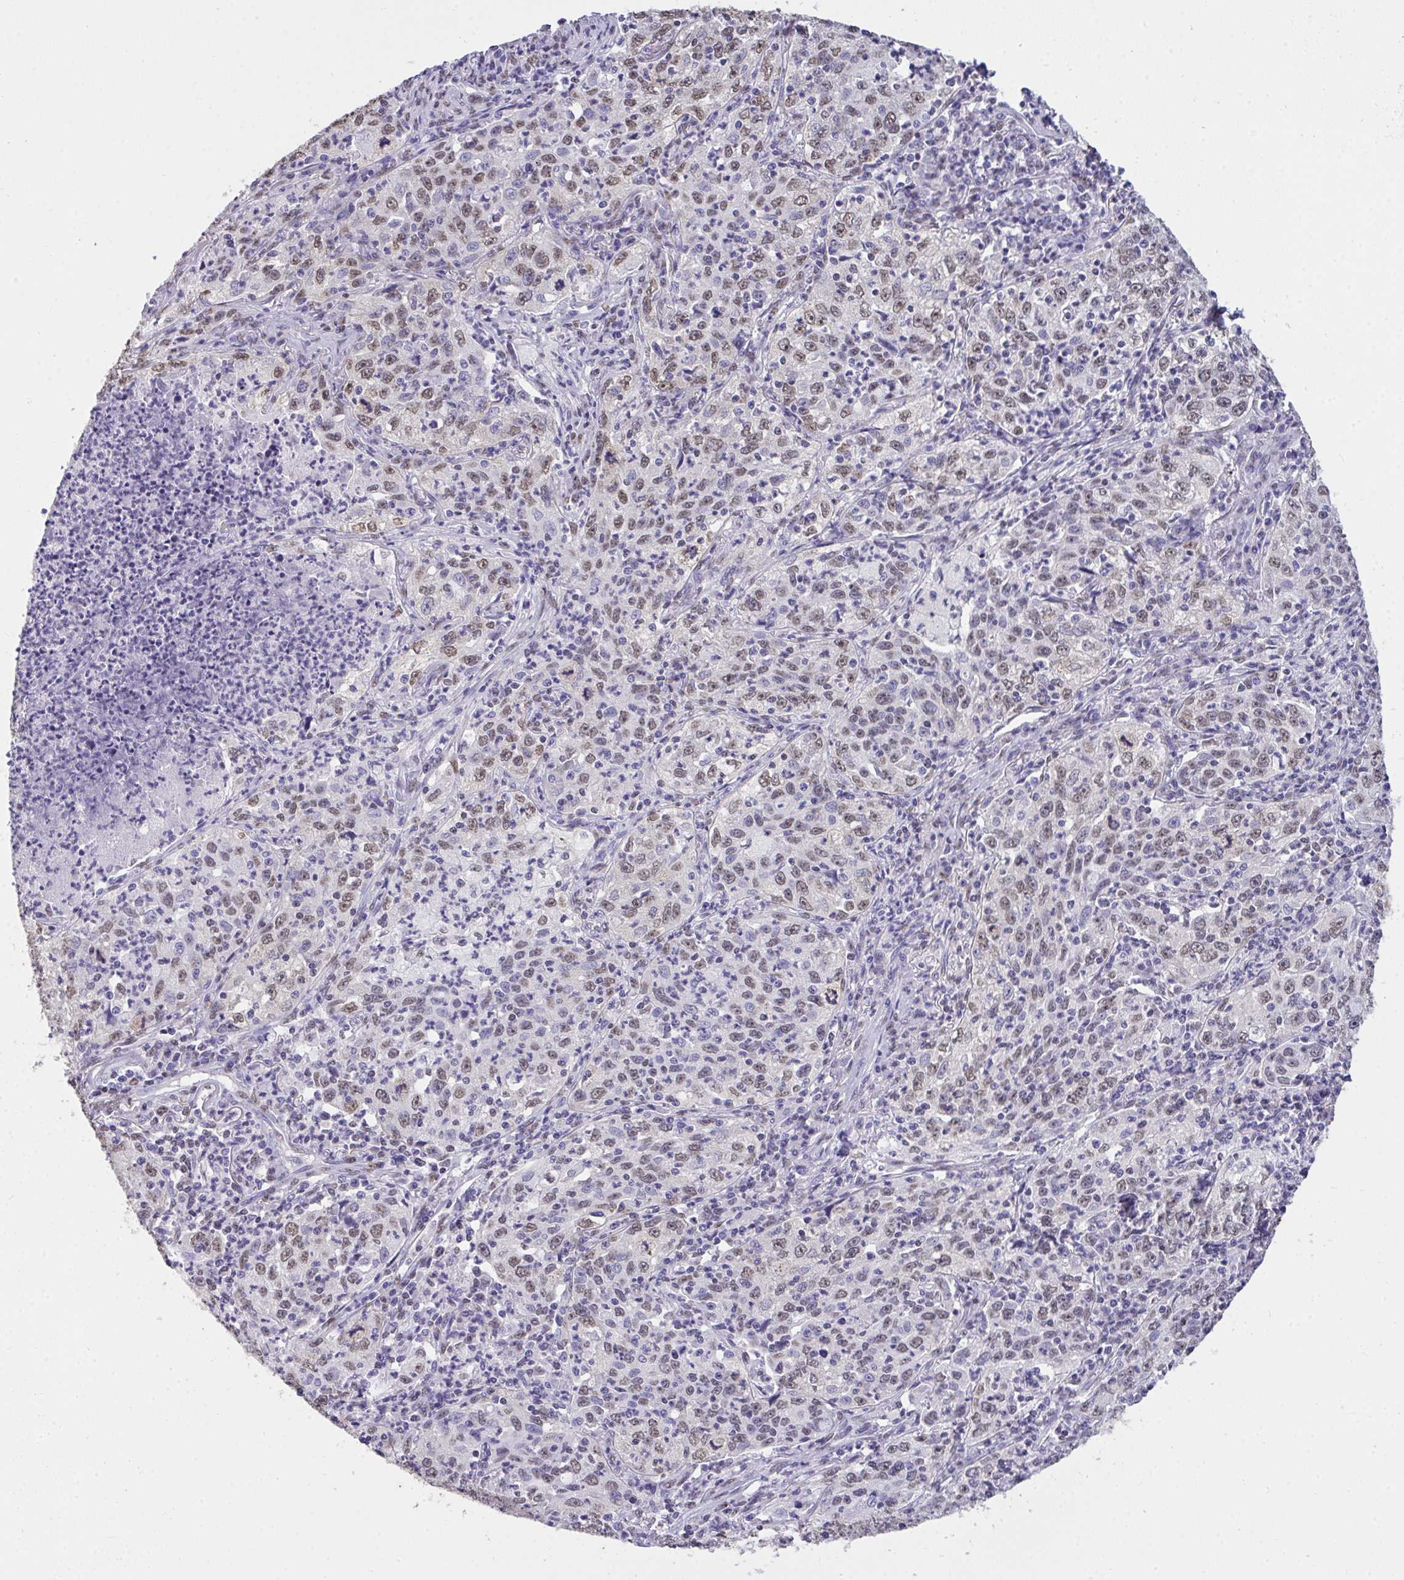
{"staining": {"intensity": "weak", "quantity": "25%-75%", "location": "nuclear"}, "tissue": "lung cancer", "cell_type": "Tumor cells", "image_type": "cancer", "snomed": [{"axis": "morphology", "description": "Squamous cell carcinoma, NOS"}, {"axis": "topography", "description": "Lung"}], "caption": "About 25%-75% of tumor cells in human lung cancer (squamous cell carcinoma) reveal weak nuclear protein positivity as visualized by brown immunohistochemical staining.", "gene": "SEMA6B", "patient": {"sex": "male", "age": 71}}